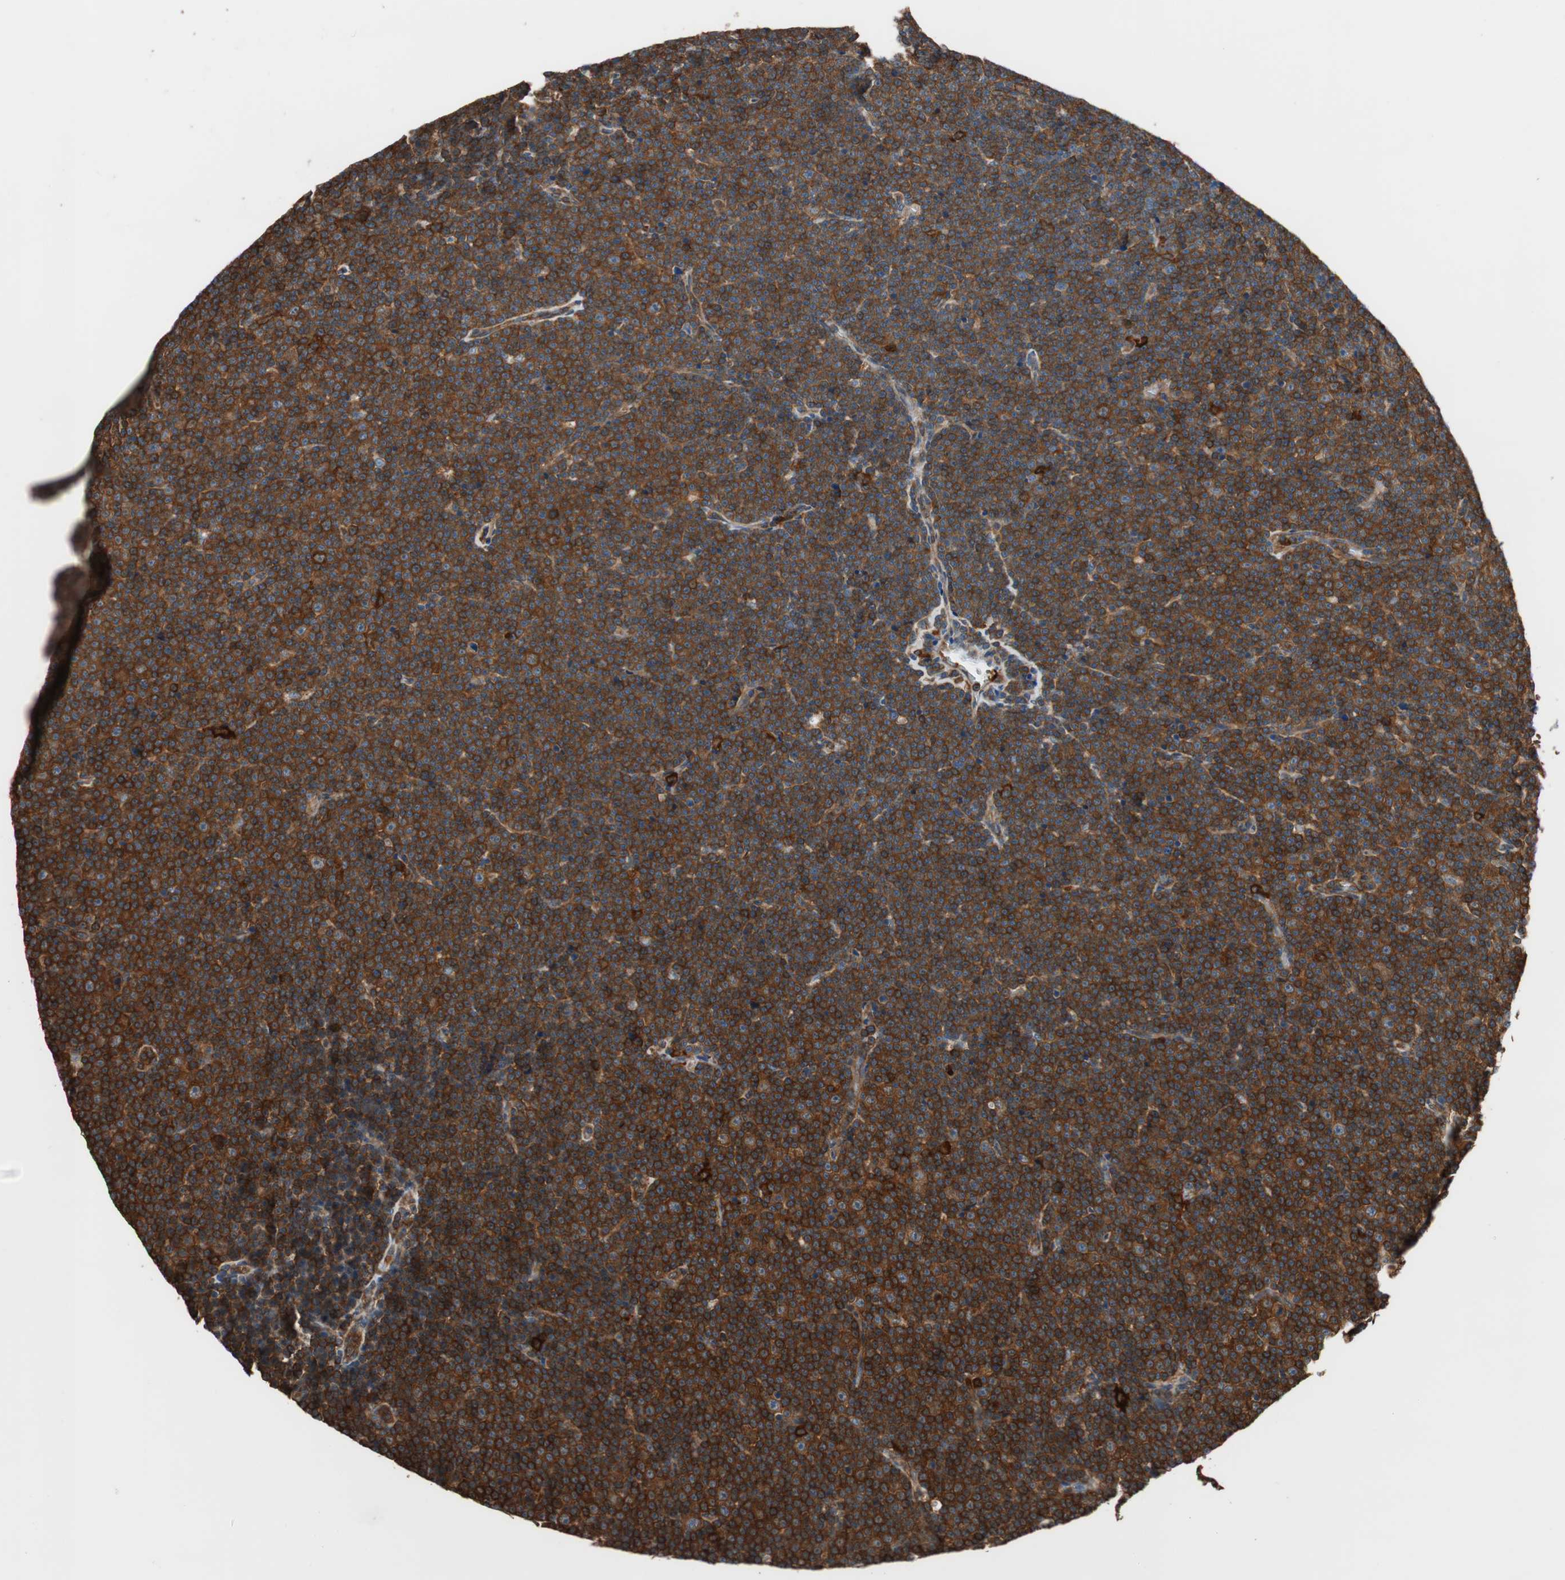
{"staining": {"intensity": "strong", "quantity": ">75%", "location": "cytoplasmic/membranous"}, "tissue": "lymphoma", "cell_type": "Tumor cells", "image_type": "cancer", "snomed": [{"axis": "morphology", "description": "Malignant lymphoma, non-Hodgkin's type, Low grade"}, {"axis": "topography", "description": "Lymph node"}], "caption": "Low-grade malignant lymphoma, non-Hodgkin's type stained for a protein displays strong cytoplasmic/membranous positivity in tumor cells.", "gene": "VASP", "patient": {"sex": "female", "age": 67}}